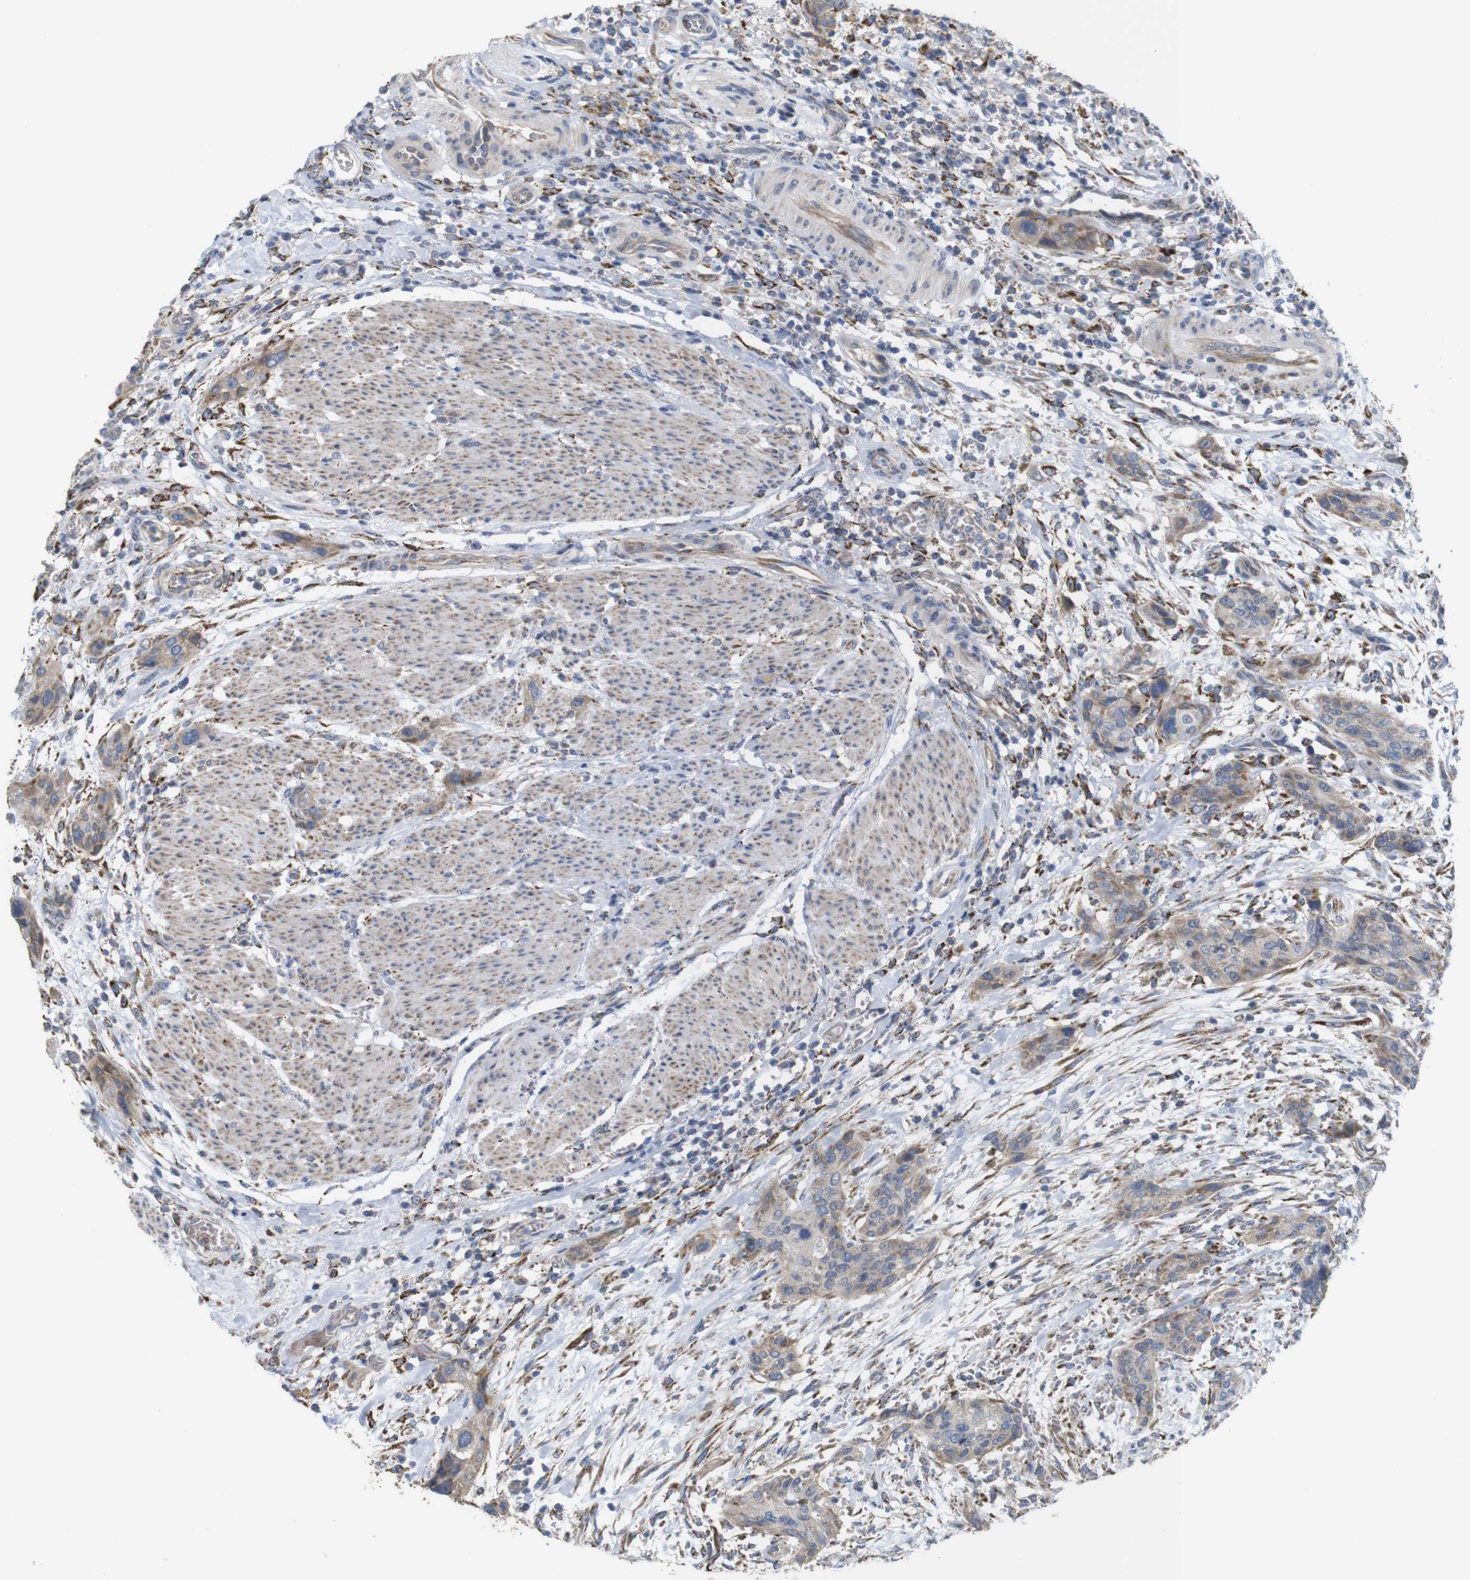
{"staining": {"intensity": "weak", "quantity": ">75%", "location": "cytoplasmic/membranous"}, "tissue": "urothelial cancer", "cell_type": "Tumor cells", "image_type": "cancer", "snomed": [{"axis": "morphology", "description": "Urothelial carcinoma, High grade"}, {"axis": "topography", "description": "Urinary bladder"}], "caption": "A low amount of weak cytoplasmic/membranous staining is seen in about >75% of tumor cells in high-grade urothelial carcinoma tissue.", "gene": "PTPRR", "patient": {"sex": "male", "age": 35}}